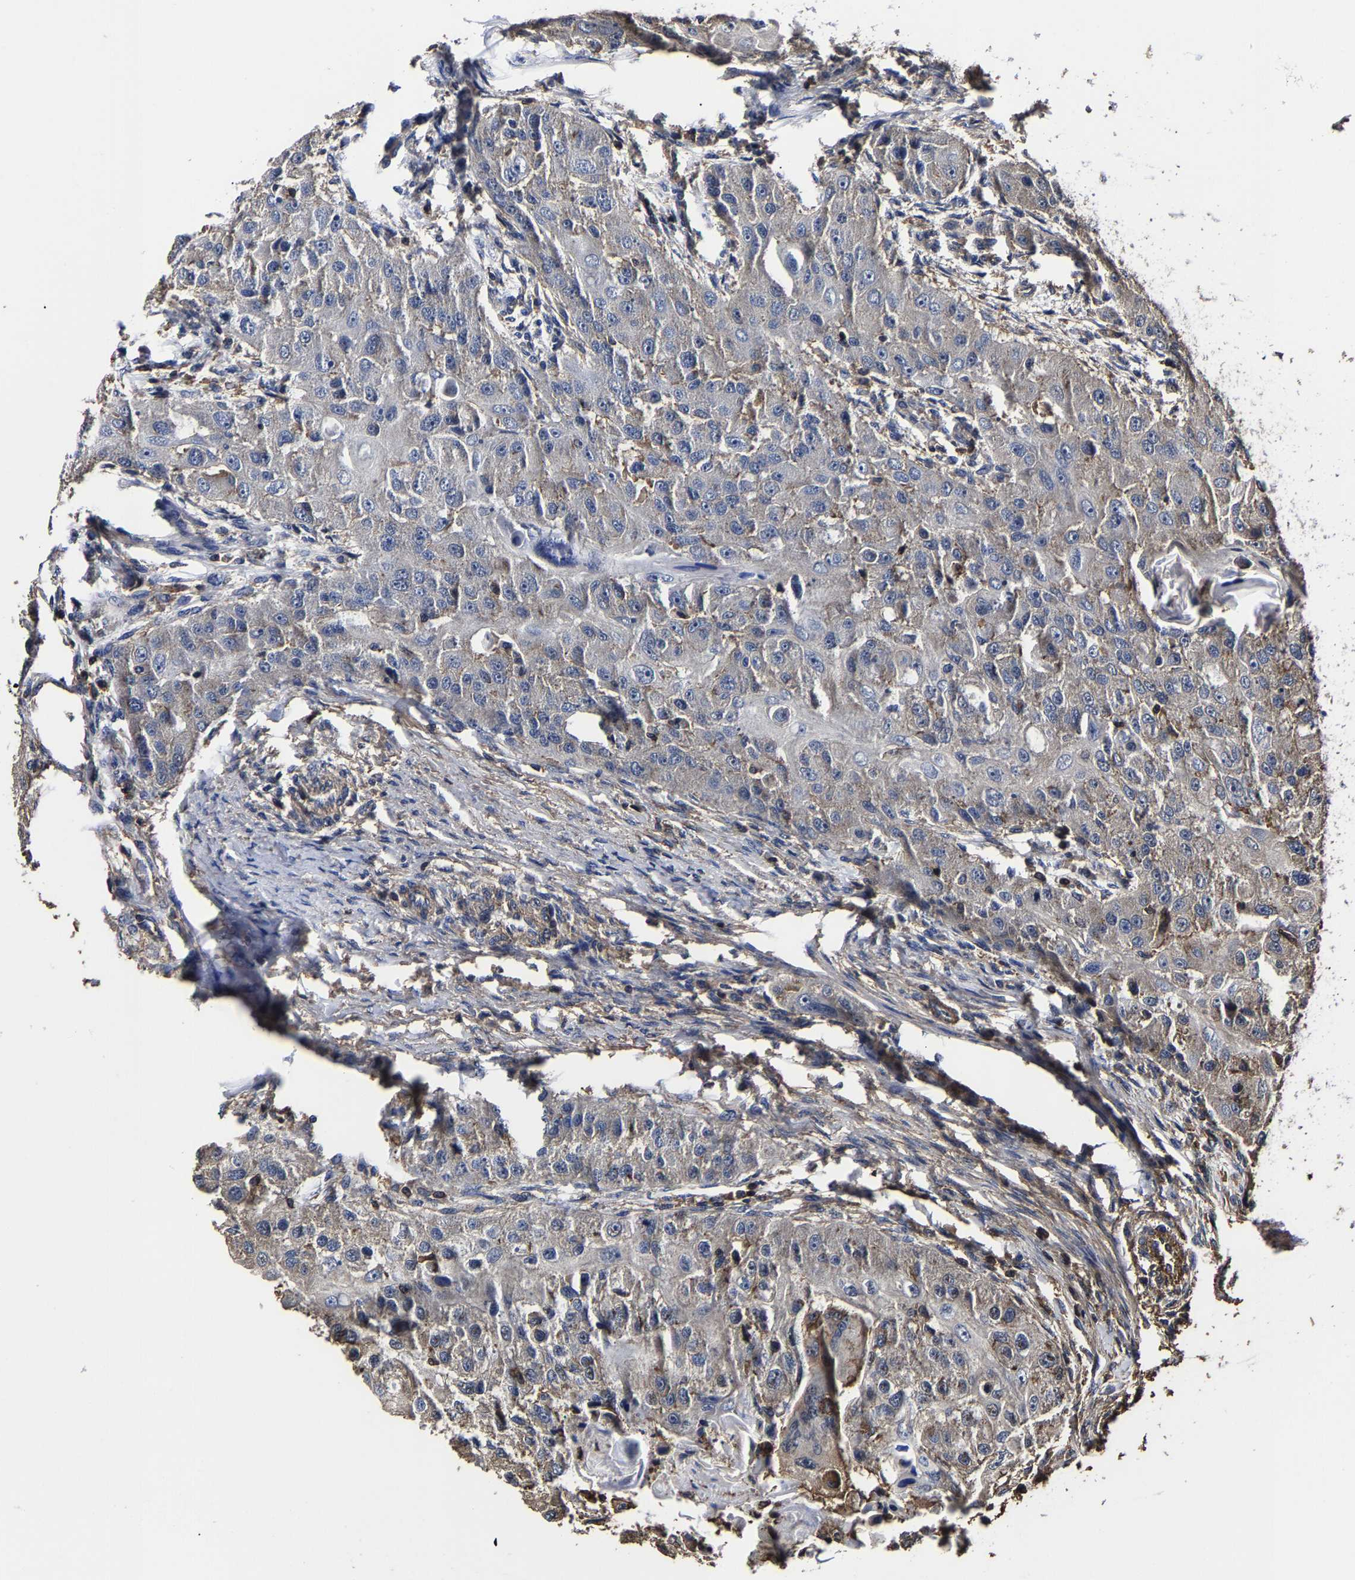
{"staining": {"intensity": "weak", "quantity": "25%-75%", "location": "cytoplasmic/membranous"}, "tissue": "head and neck cancer", "cell_type": "Tumor cells", "image_type": "cancer", "snomed": [{"axis": "morphology", "description": "Normal tissue, NOS"}, {"axis": "morphology", "description": "Squamous cell carcinoma, NOS"}, {"axis": "topography", "description": "Skeletal muscle"}, {"axis": "topography", "description": "Head-Neck"}], "caption": "IHC image of neoplastic tissue: human squamous cell carcinoma (head and neck) stained using immunohistochemistry reveals low levels of weak protein expression localized specifically in the cytoplasmic/membranous of tumor cells, appearing as a cytoplasmic/membranous brown color.", "gene": "SSH3", "patient": {"sex": "male", "age": 51}}